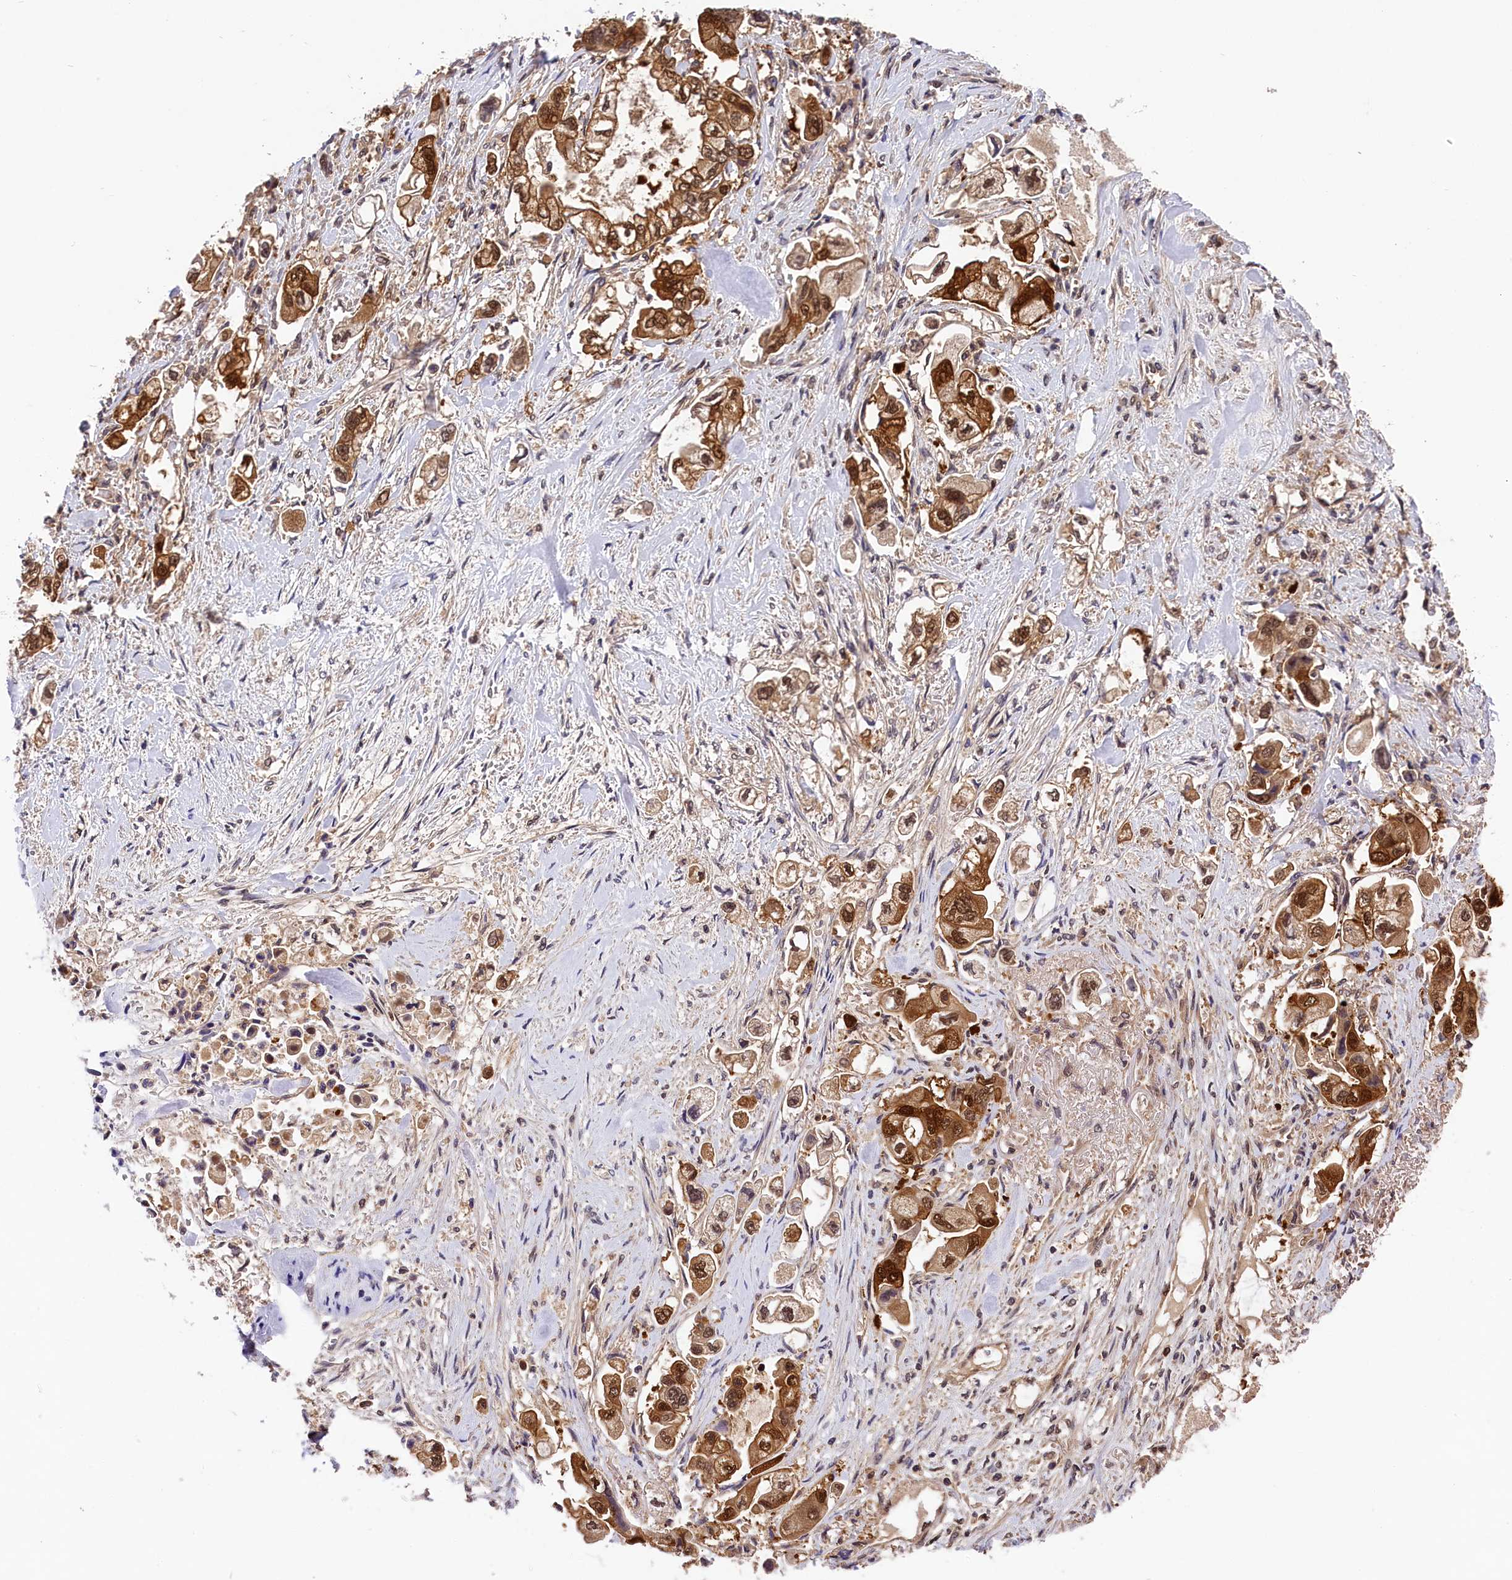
{"staining": {"intensity": "strong", "quantity": ">75%", "location": "cytoplasmic/membranous,nuclear"}, "tissue": "stomach cancer", "cell_type": "Tumor cells", "image_type": "cancer", "snomed": [{"axis": "morphology", "description": "Adenocarcinoma, NOS"}, {"axis": "topography", "description": "Stomach"}], "caption": "Immunohistochemical staining of human stomach cancer (adenocarcinoma) displays high levels of strong cytoplasmic/membranous and nuclear protein staining in about >75% of tumor cells.", "gene": "EIF6", "patient": {"sex": "male", "age": 62}}